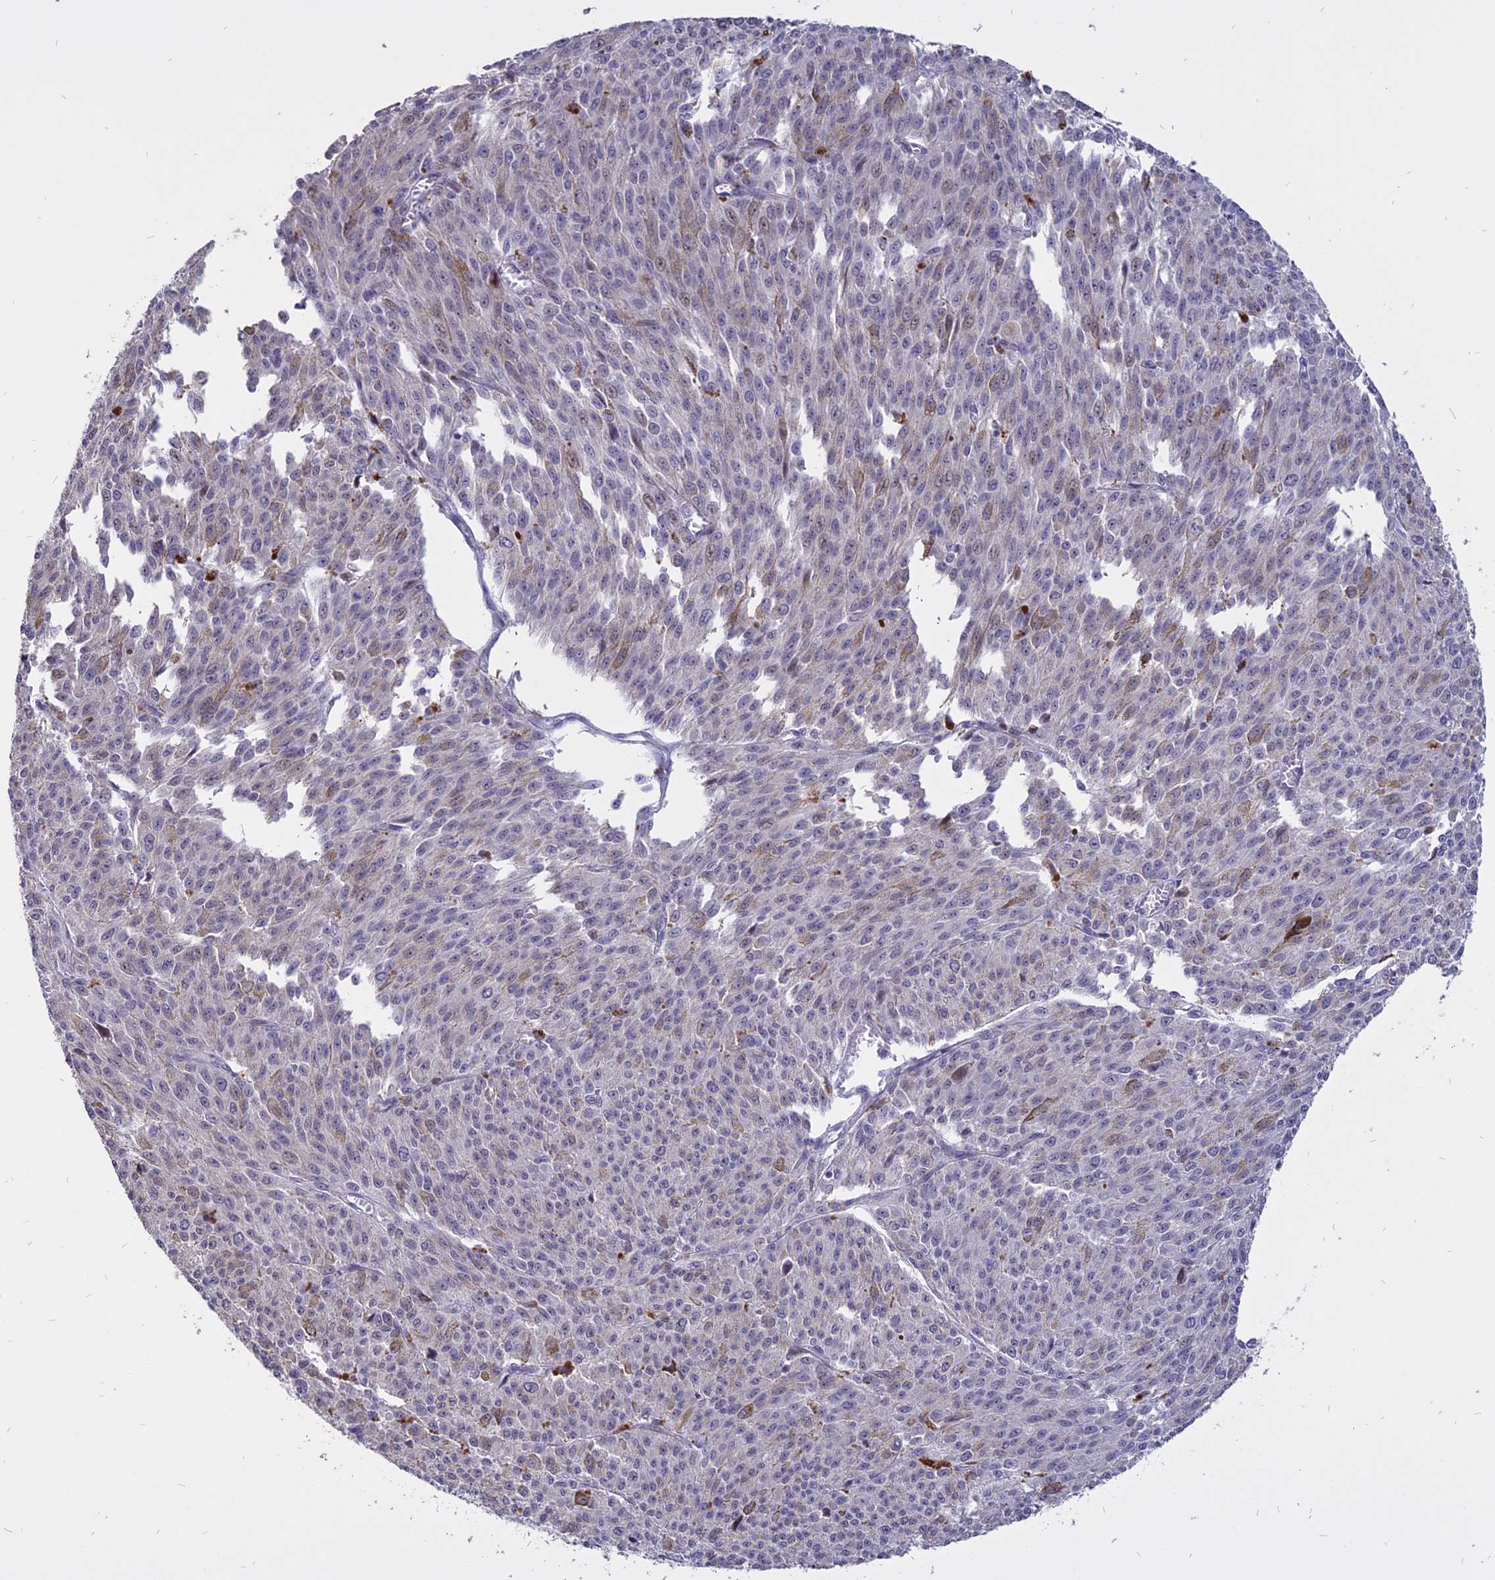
{"staining": {"intensity": "negative", "quantity": "none", "location": "none"}, "tissue": "melanoma", "cell_type": "Tumor cells", "image_type": "cancer", "snomed": [{"axis": "morphology", "description": "Malignant melanoma, NOS"}, {"axis": "topography", "description": "Skin"}], "caption": "Immunohistochemistry image of malignant melanoma stained for a protein (brown), which displays no staining in tumor cells.", "gene": "TMEM263", "patient": {"sex": "female", "age": 52}}